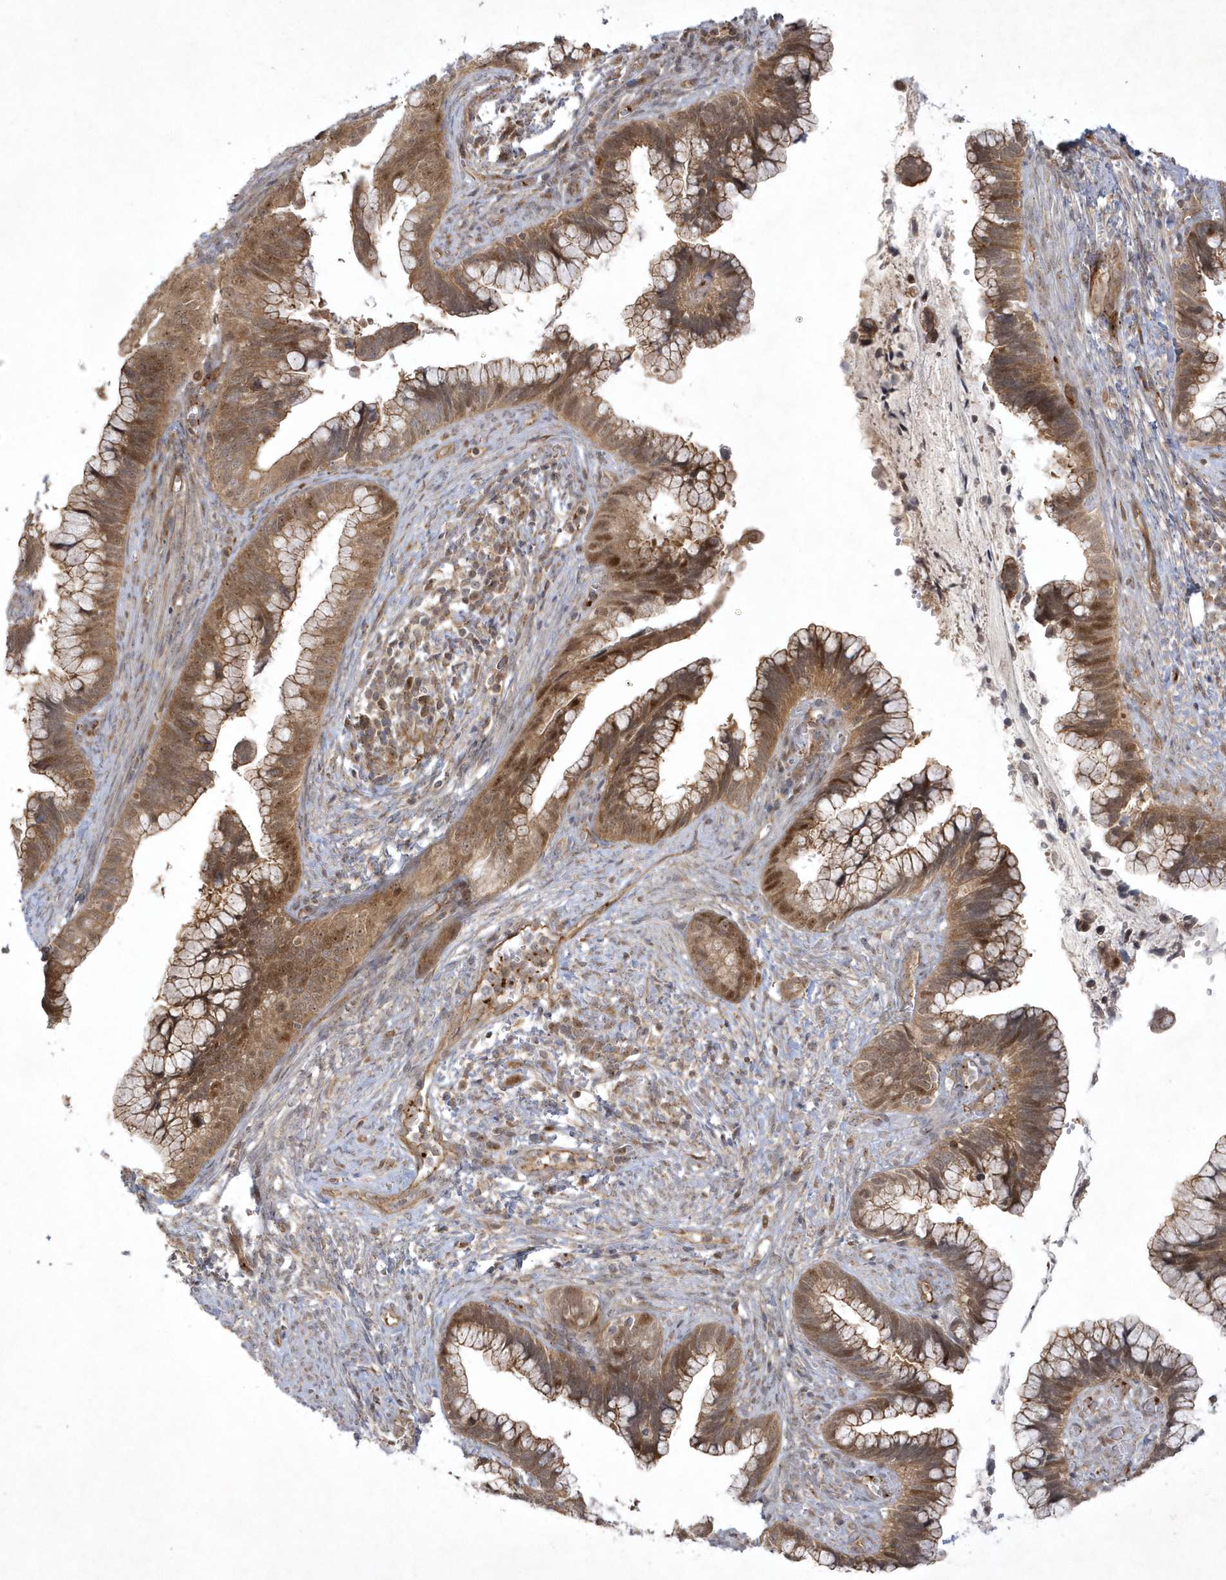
{"staining": {"intensity": "moderate", "quantity": ">75%", "location": "cytoplasmic/membranous,nuclear"}, "tissue": "cervical cancer", "cell_type": "Tumor cells", "image_type": "cancer", "snomed": [{"axis": "morphology", "description": "Adenocarcinoma, NOS"}, {"axis": "topography", "description": "Cervix"}], "caption": "Immunohistochemistry (IHC) image of human cervical adenocarcinoma stained for a protein (brown), which reveals medium levels of moderate cytoplasmic/membranous and nuclear expression in about >75% of tumor cells.", "gene": "NAF1", "patient": {"sex": "female", "age": 44}}